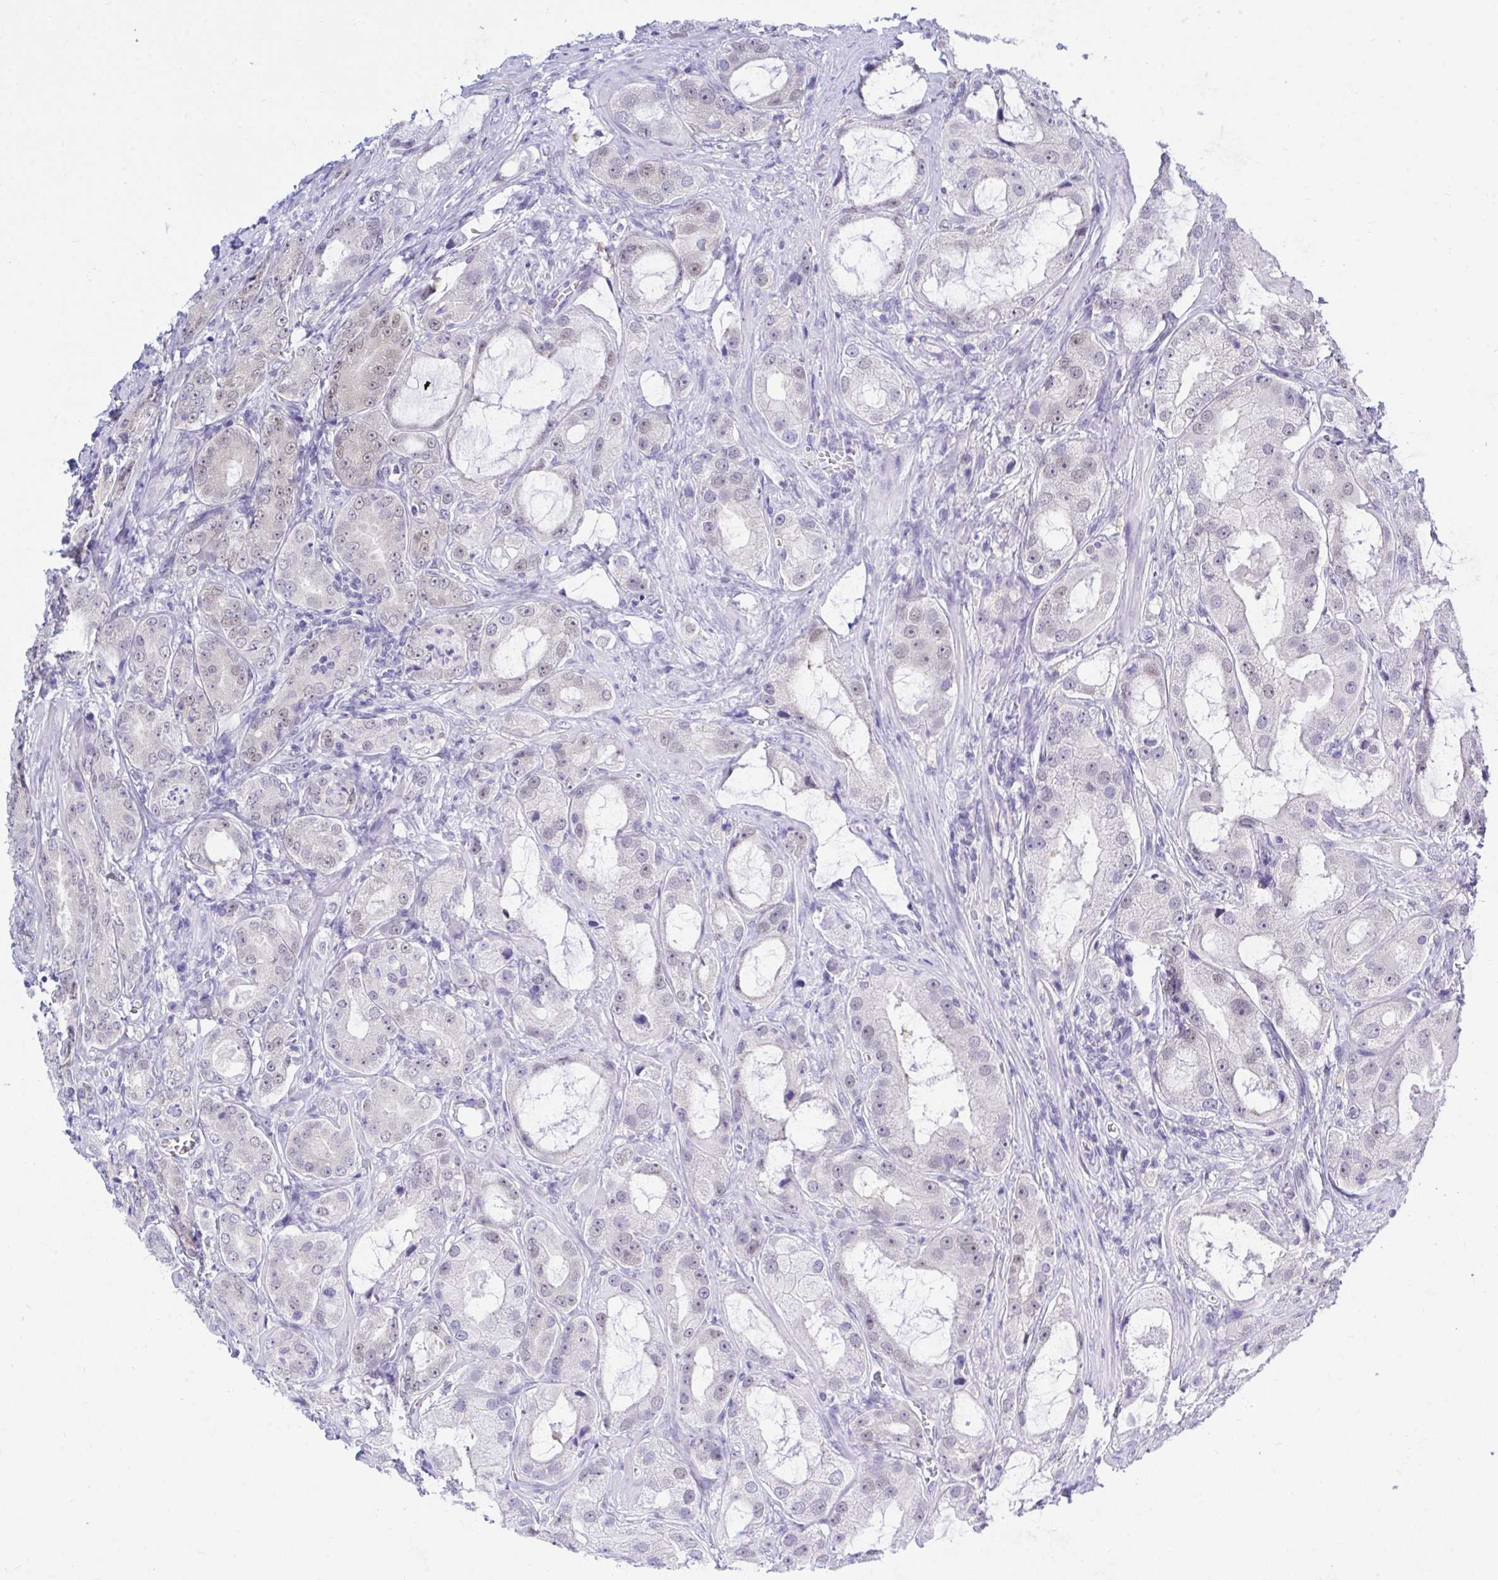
{"staining": {"intensity": "negative", "quantity": "none", "location": "none"}, "tissue": "prostate cancer", "cell_type": "Tumor cells", "image_type": "cancer", "snomed": [{"axis": "morphology", "description": "Adenocarcinoma, High grade"}, {"axis": "topography", "description": "Prostate"}], "caption": "A histopathology image of human prostate cancer is negative for staining in tumor cells.", "gene": "THOP1", "patient": {"sex": "male", "age": 64}}